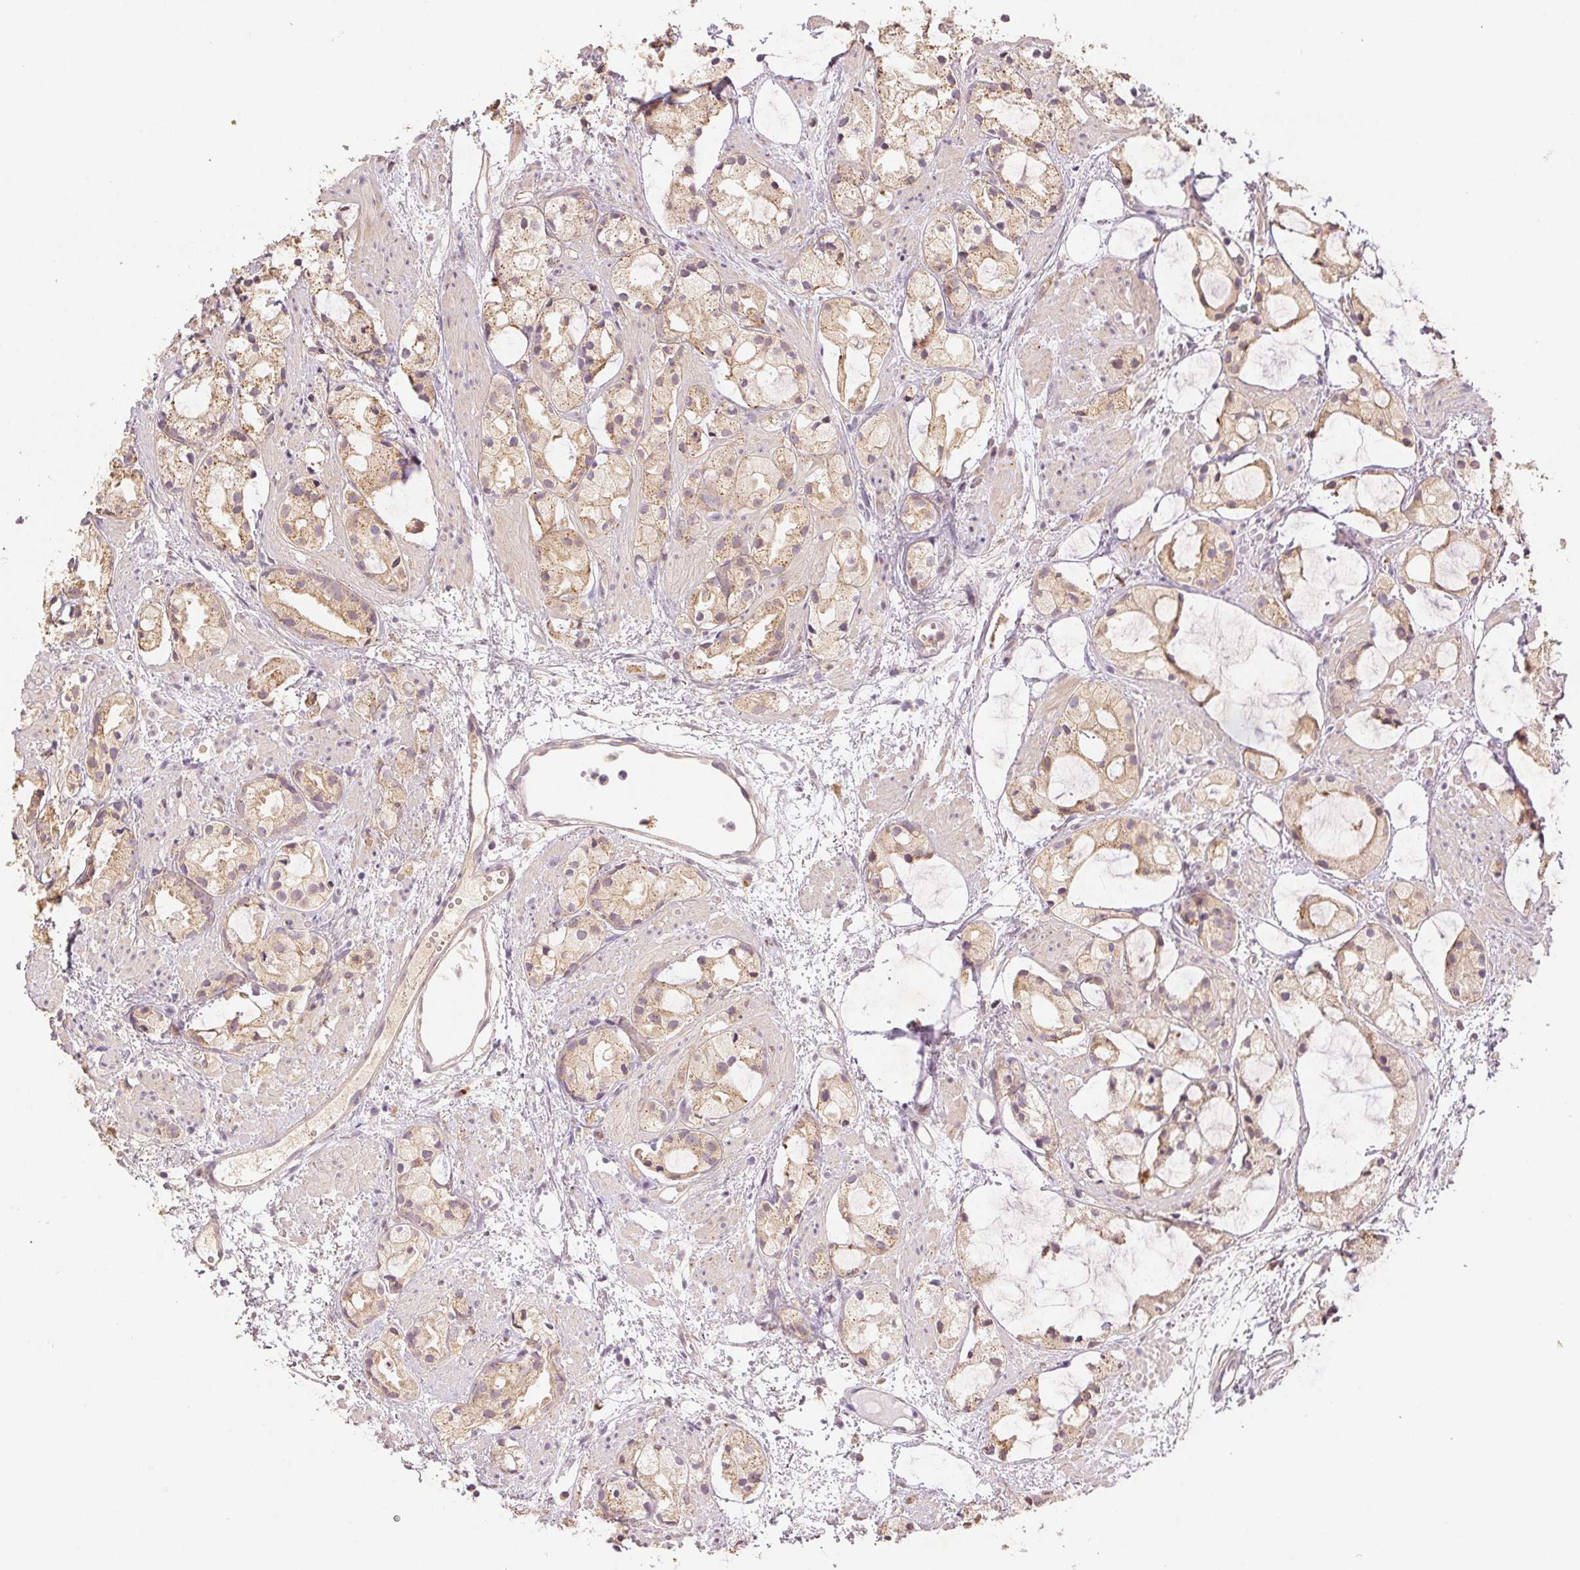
{"staining": {"intensity": "weak", "quantity": ">75%", "location": "cytoplasmic/membranous"}, "tissue": "prostate cancer", "cell_type": "Tumor cells", "image_type": "cancer", "snomed": [{"axis": "morphology", "description": "Adenocarcinoma, High grade"}, {"axis": "topography", "description": "Prostate"}], "caption": "Prostate high-grade adenocarcinoma stained with a protein marker exhibits weak staining in tumor cells.", "gene": "YIF1B", "patient": {"sex": "male", "age": 85}}